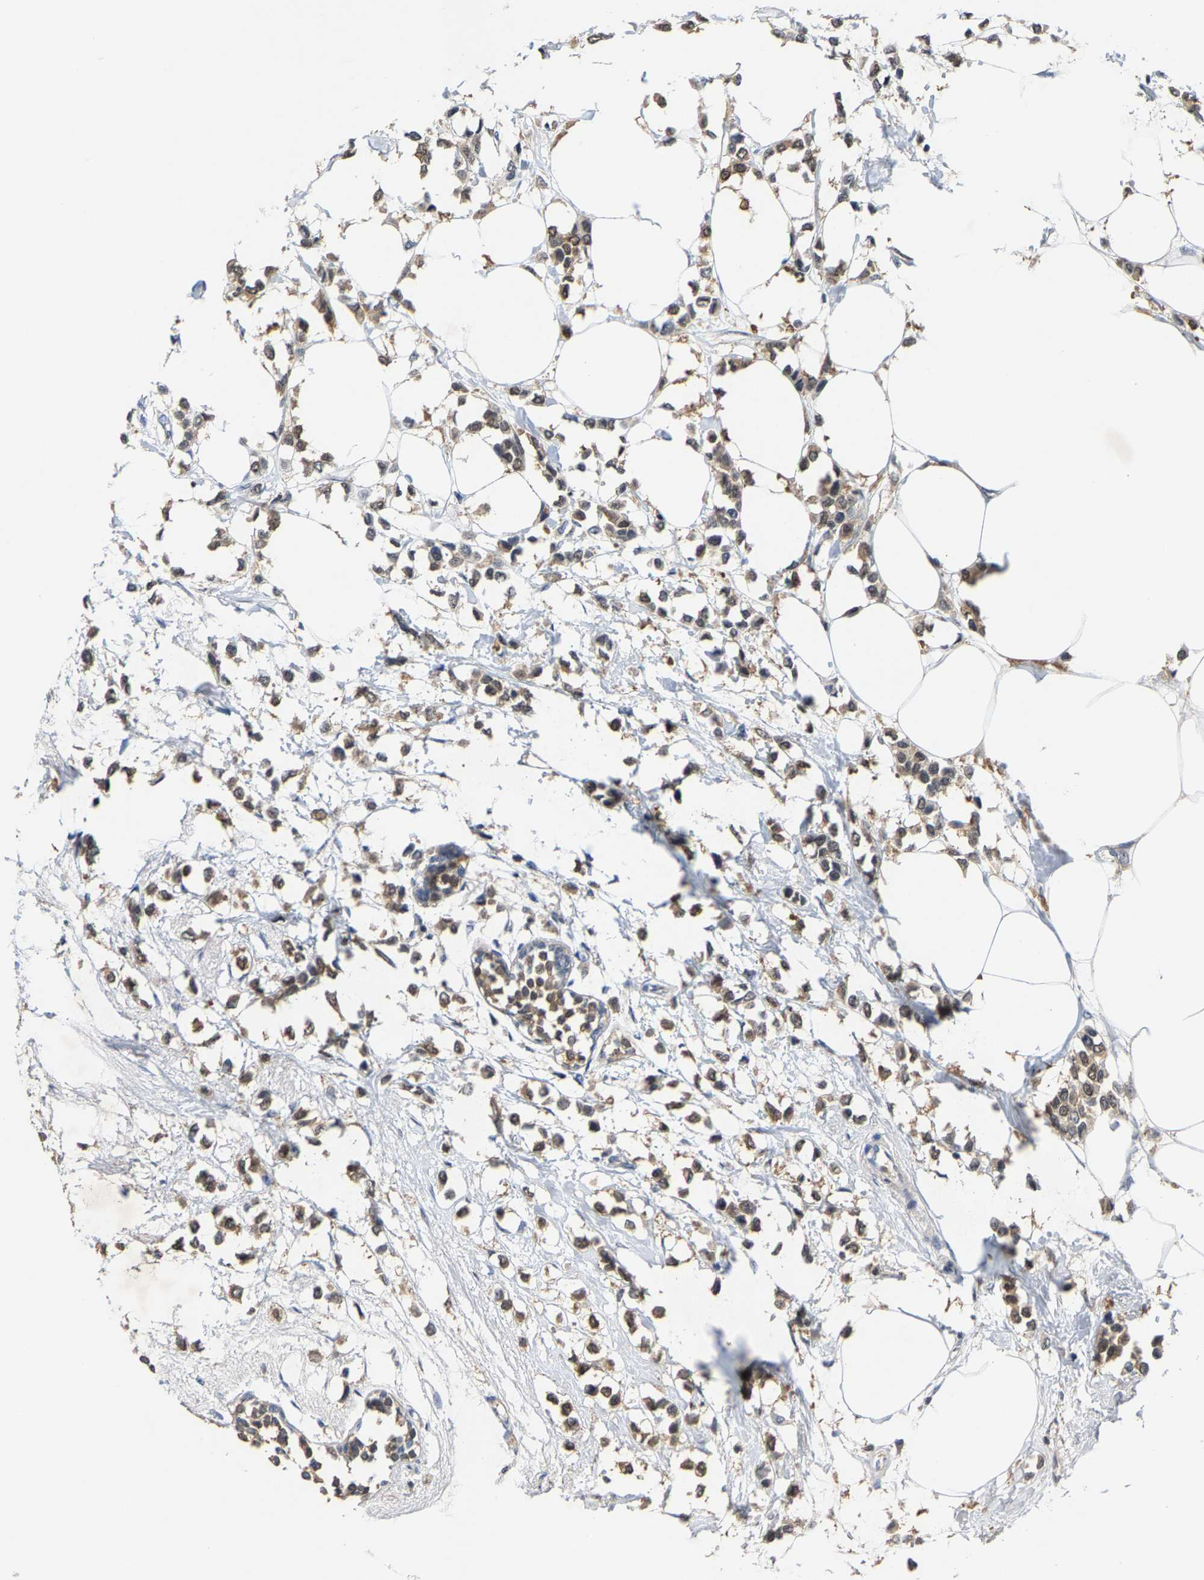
{"staining": {"intensity": "weak", "quantity": ">75%", "location": "cytoplasmic/membranous"}, "tissue": "breast cancer", "cell_type": "Tumor cells", "image_type": "cancer", "snomed": [{"axis": "morphology", "description": "Lobular carcinoma"}, {"axis": "topography", "description": "Breast"}], "caption": "Breast cancer stained for a protein (brown) shows weak cytoplasmic/membranous positive expression in approximately >75% of tumor cells.", "gene": "FGD3", "patient": {"sex": "female", "age": 51}}